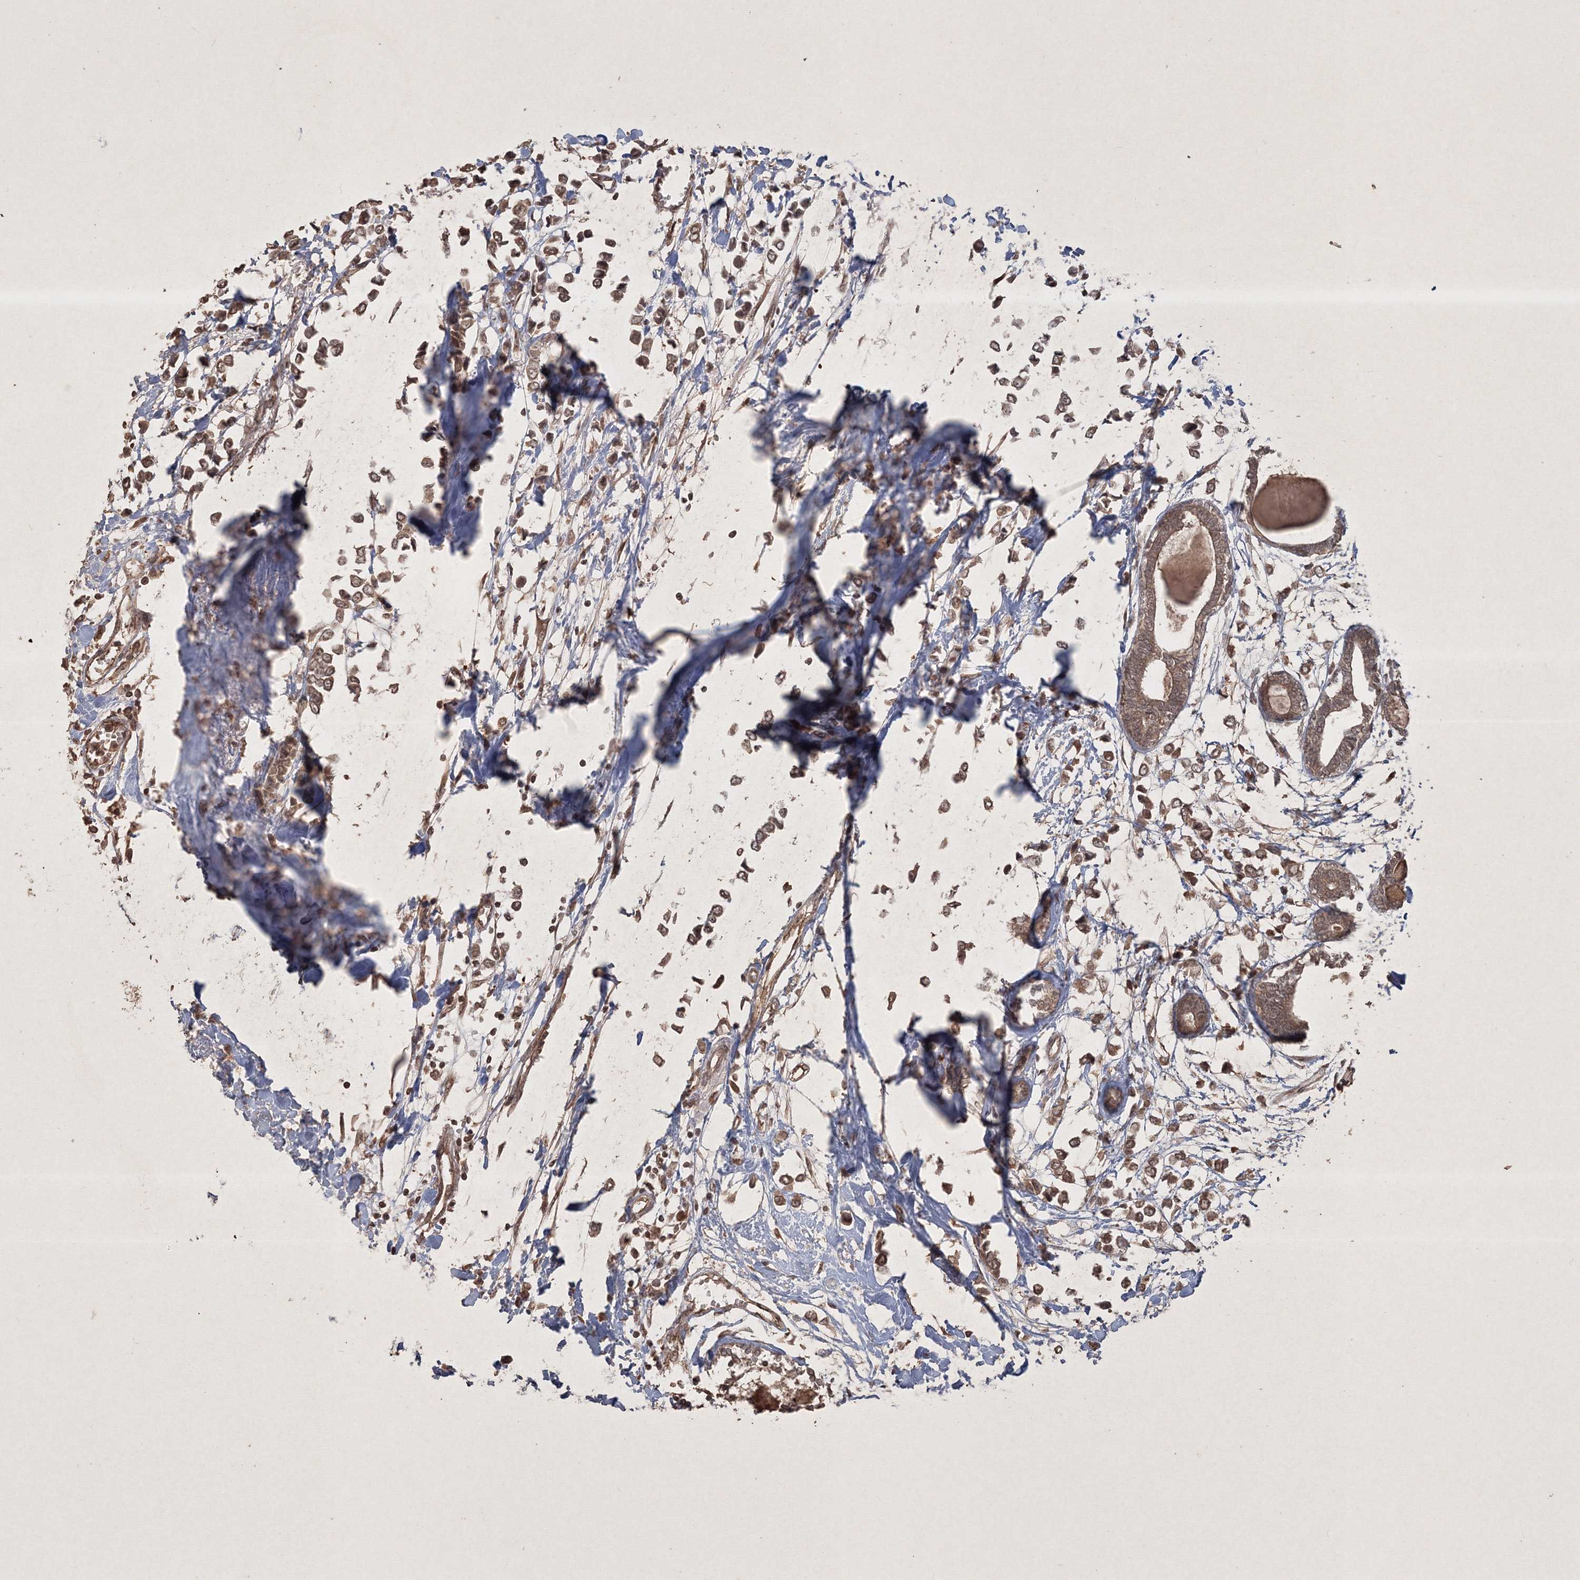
{"staining": {"intensity": "moderate", "quantity": ">75%", "location": "cytoplasmic/membranous"}, "tissue": "breast cancer", "cell_type": "Tumor cells", "image_type": "cancer", "snomed": [{"axis": "morphology", "description": "Lobular carcinoma"}, {"axis": "topography", "description": "Breast"}], "caption": "The histopathology image exhibits immunohistochemical staining of breast lobular carcinoma. There is moderate cytoplasmic/membranous positivity is seen in about >75% of tumor cells. (DAB = brown stain, brightfield microscopy at high magnification).", "gene": "PELI3", "patient": {"sex": "female", "age": 51}}